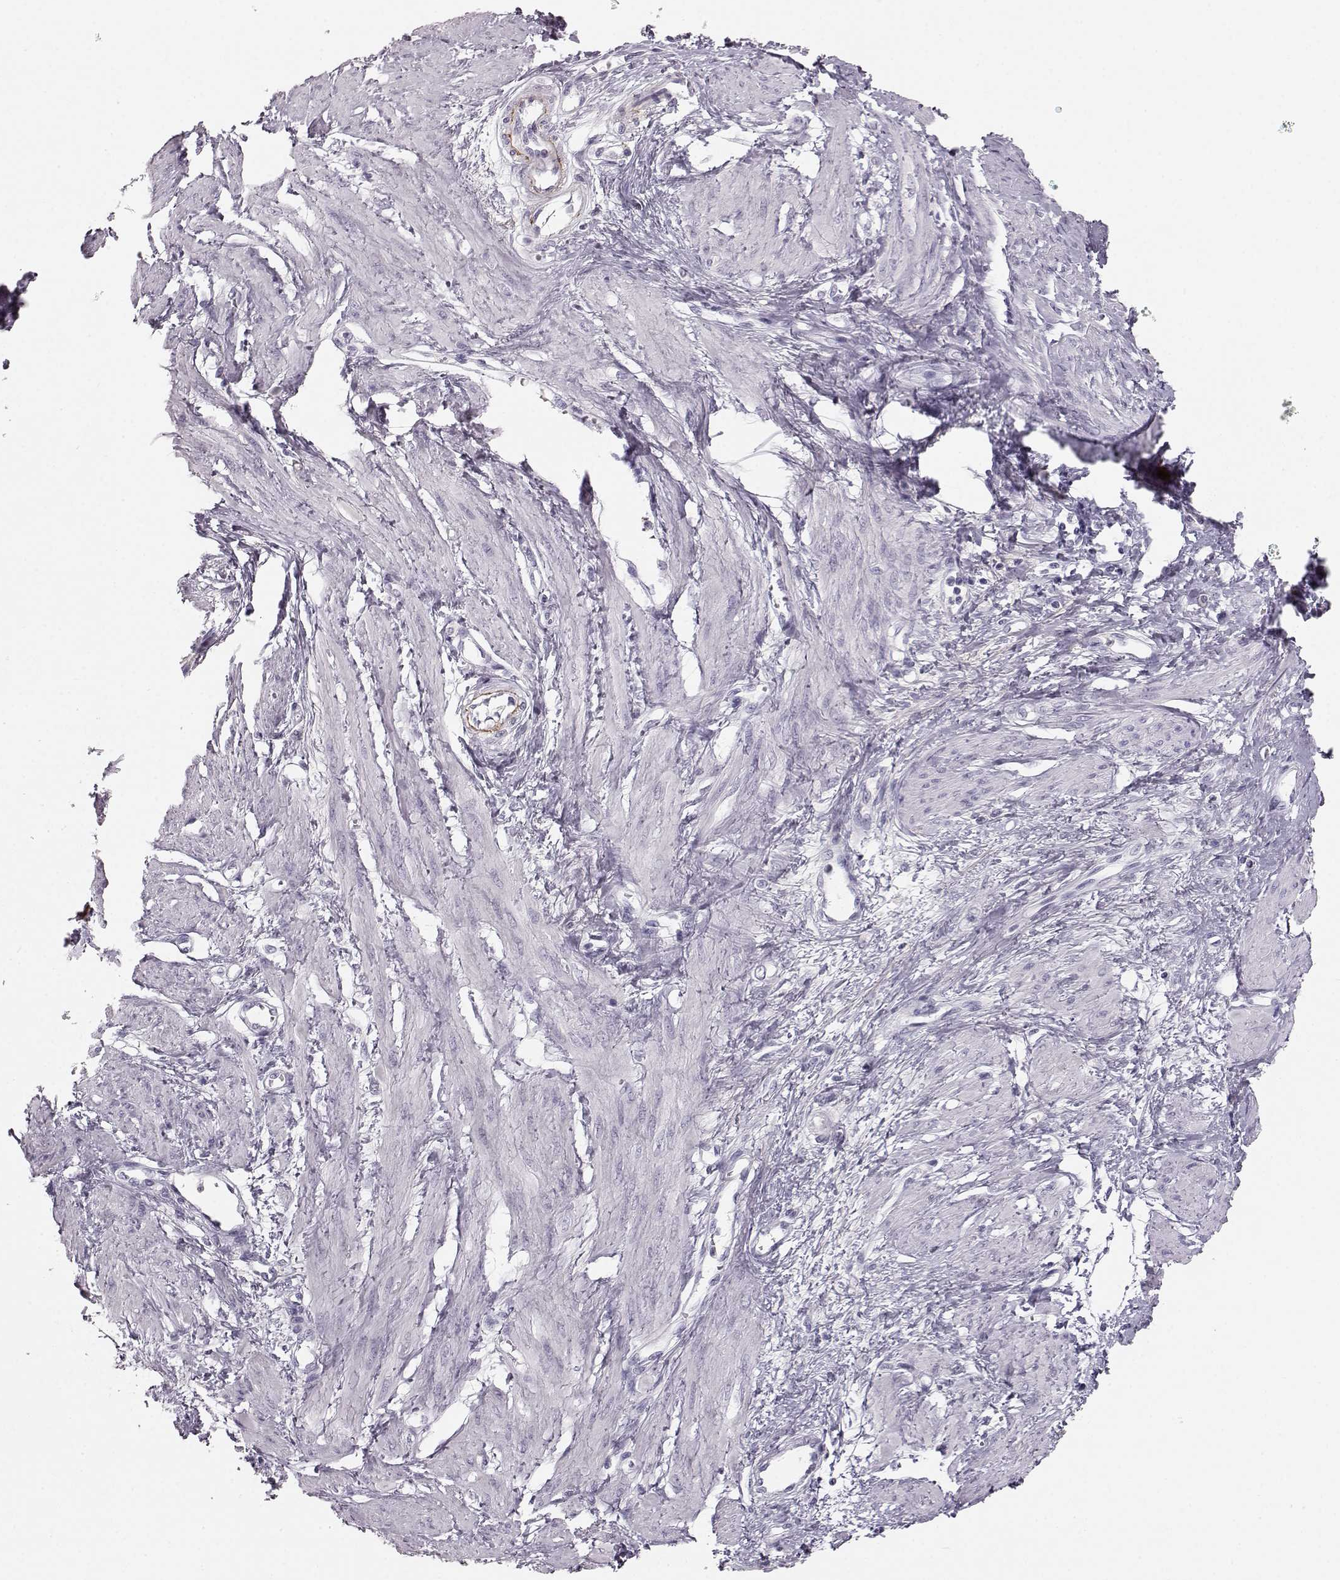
{"staining": {"intensity": "negative", "quantity": "none", "location": "none"}, "tissue": "smooth muscle", "cell_type": "Smooth muscle cells", "image_type": "normal", "snomed": [{"axis": "morphology", "description": "Normal tissue, NOS"}, {"axis": "topography", "description": "Smooth muscle"}, {"axis": "topography", "description": "Uterus"}], "caption": "This photomicrograph is of normal smooth muscle stained with immunohistochemistry (IHC) to label a protein in brown with the nuclei are counter-stained blue. There is no positivity in smooth muscle cells. Brightfield microscopy of immunohistochemistry (IHC) stained with DAB (brown) and hematoxylin (blue), captured at high magnification.", "gene": "KRTAP16", "patient": {"sex": "female", "age": 39}}